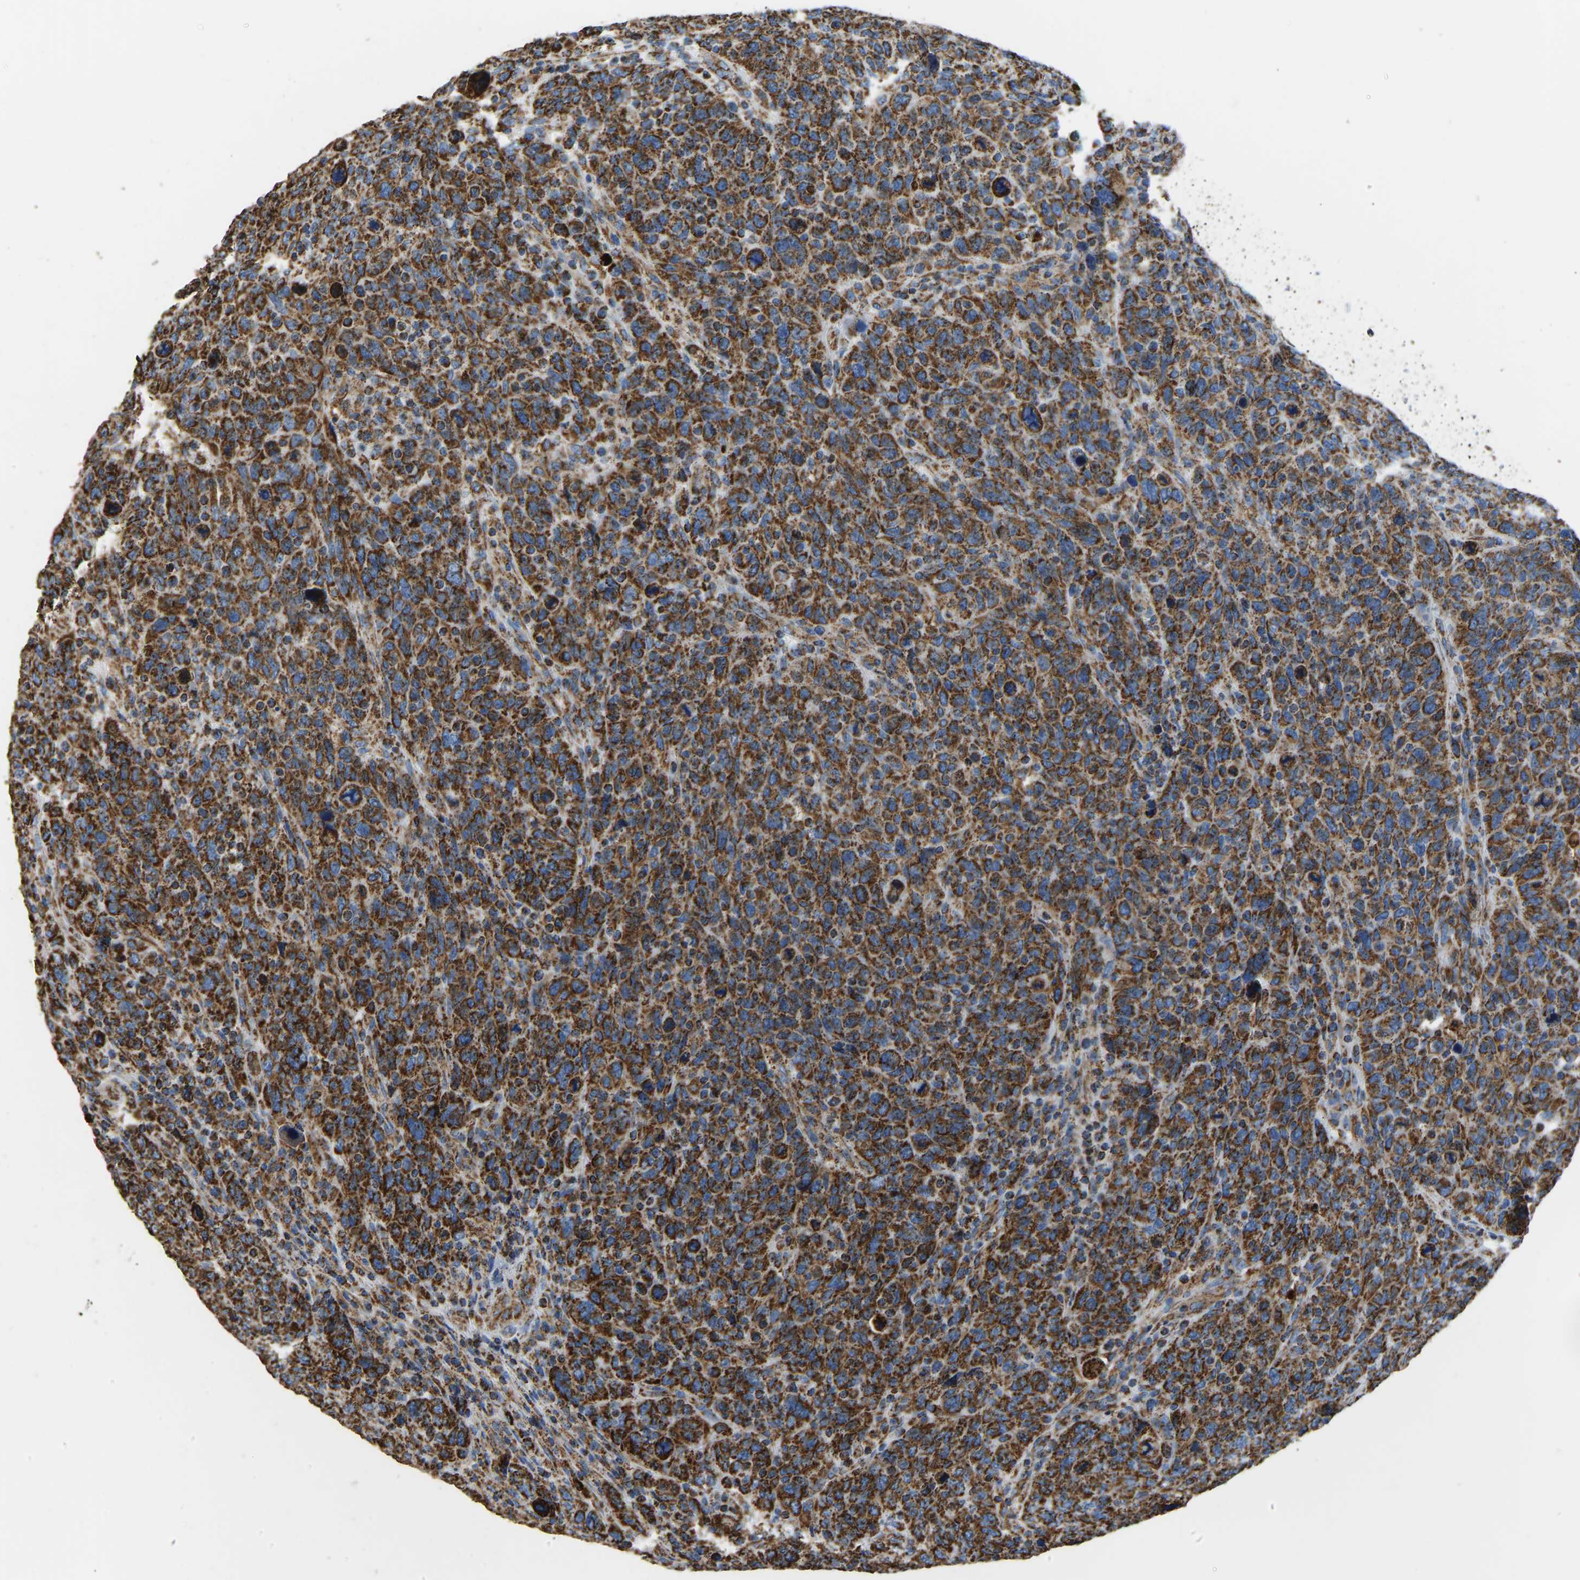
{"staining": {"intensity": "strong", "quantity": ">75%", "location": "cytoplasmic/membranous"}, "tissue": "breast cancer", "cell_type": "Tumor cells", "image_type": "cancer", "snomed": [{"axis": "morphology", "description": "Duct carcinoma"}, {"axis": "topography", "description": "Breast"}], "caption": "Protein expression analysis of breast intraductal carcinoma demonstrates strong cytoplasmic/membranous staining in approximately >75% of tumor cells.", "gene": "IRX6", "patient": {"sex": "female", "age": 37}}